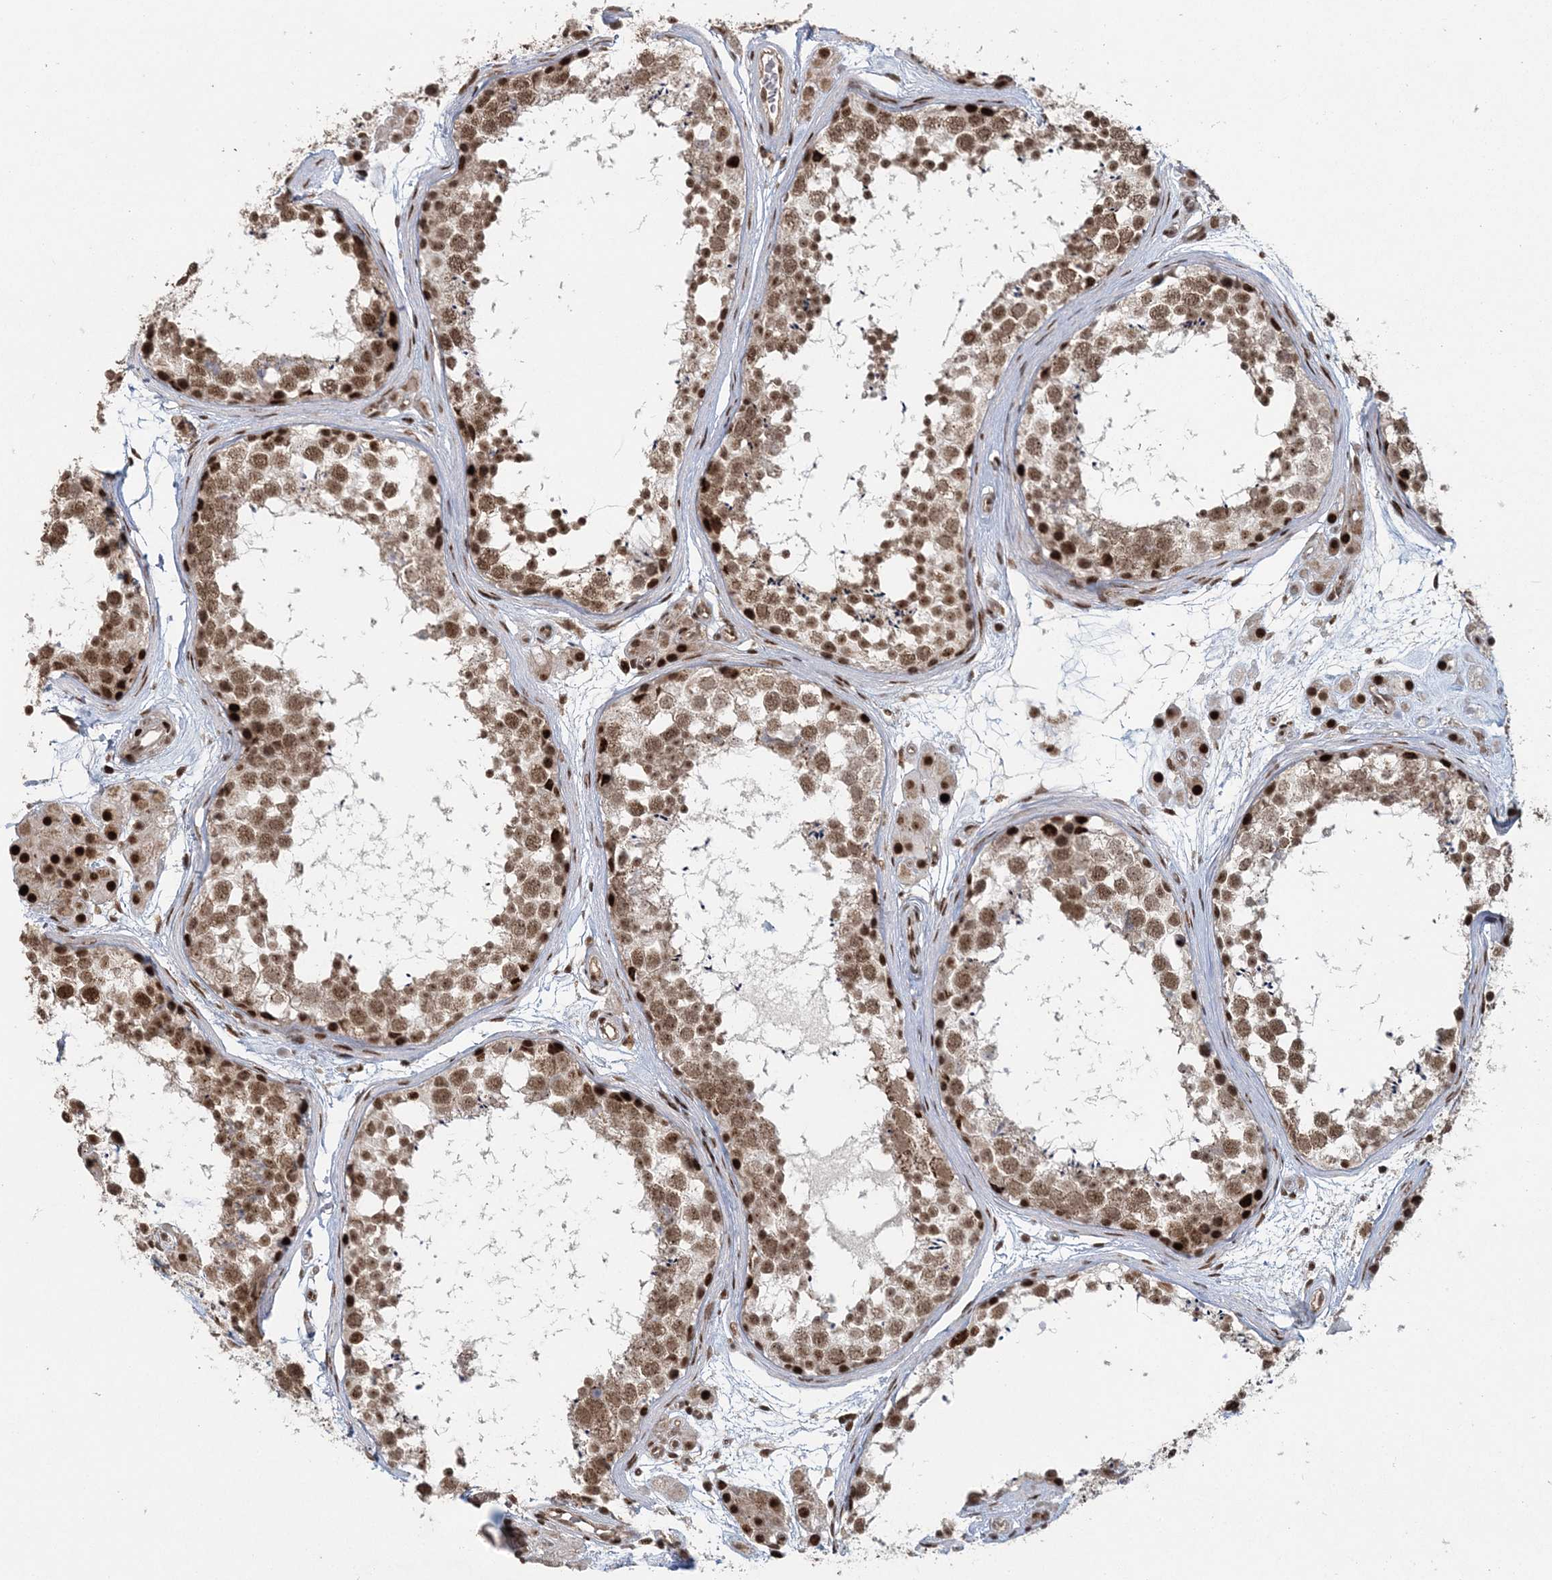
{"staining": {"intensity": "moderate", "quantity": ">75%", "location": "nuclear"}, "tissue": "testis", "cell_type": "Cells in seminiferous ducts", "image_type": "normal", "snomed": [{"axis": "morphology", "description": "Normal tissue, NOS"}, {"axis": "topography", "description": "Testis"}], "caption": "Immunohistochemistry (IHC) histopathology image of normal human testis stained for a protein (brown), which reveals medium levels of moderate nuclear expression in approximately >75% of cells in seminiferous ducts.", "gene": "CWC22", "patient": {"sex": "male", "age": 56}}